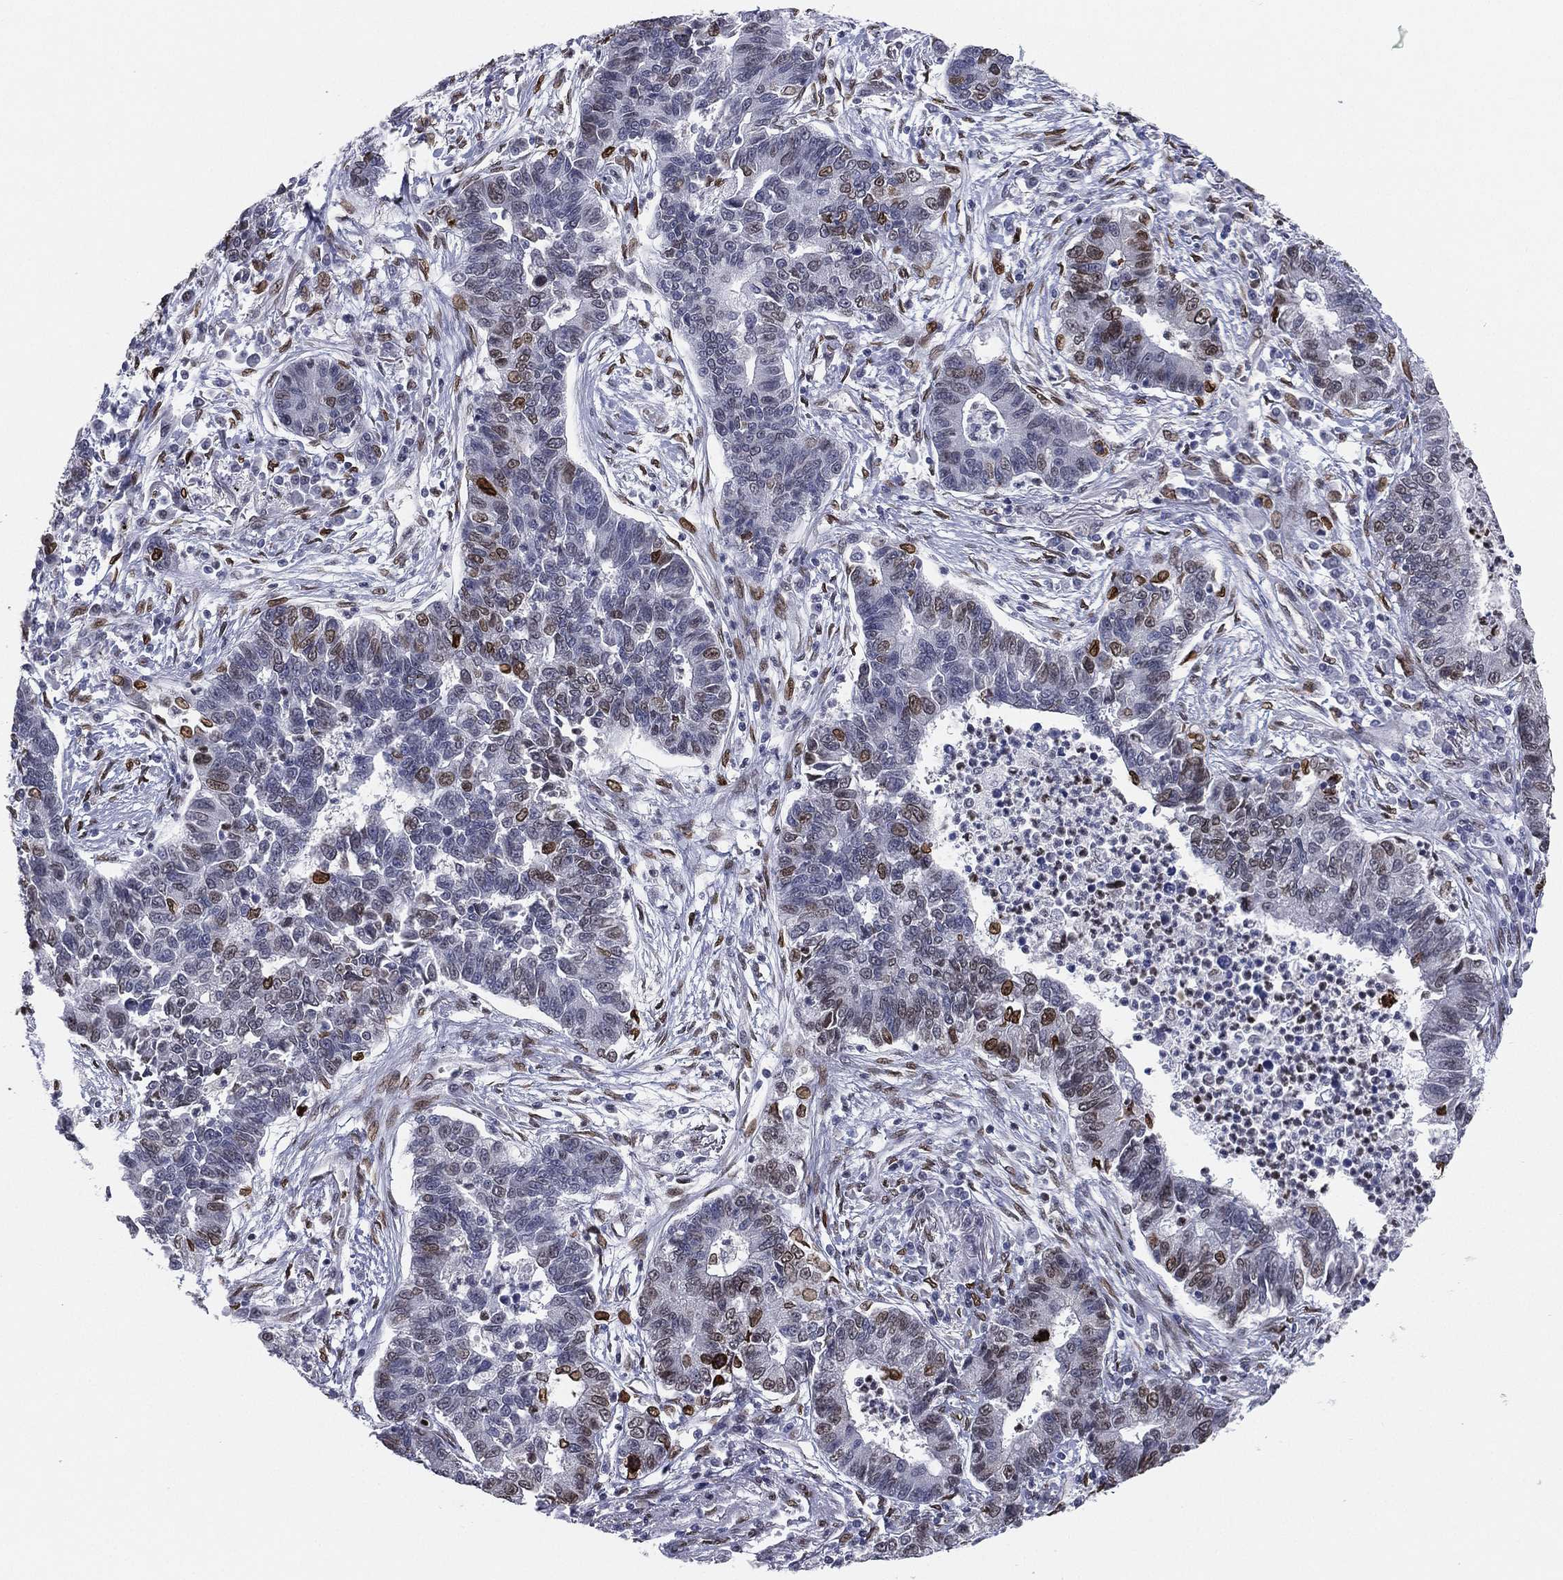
{"staining": {"intensity": "strong", "quantity": "<25%", "location": "nuclear"}, "tissue": "lung cancer", "cell_type": "Tumor cells", "image_type": "cancer", "snomed": [{"axis": "morphology", "description": "Adenocarcinoma, NOS"}, {"axis": "topography", "description": "Lung"}], "caption": "Human lung cancer (adenocarcinoma) stained with a protein marker demonstrates strong staining in tumor cells.", "gene": "LMNB1", "patient": {"sex": "female", "age": 57}}